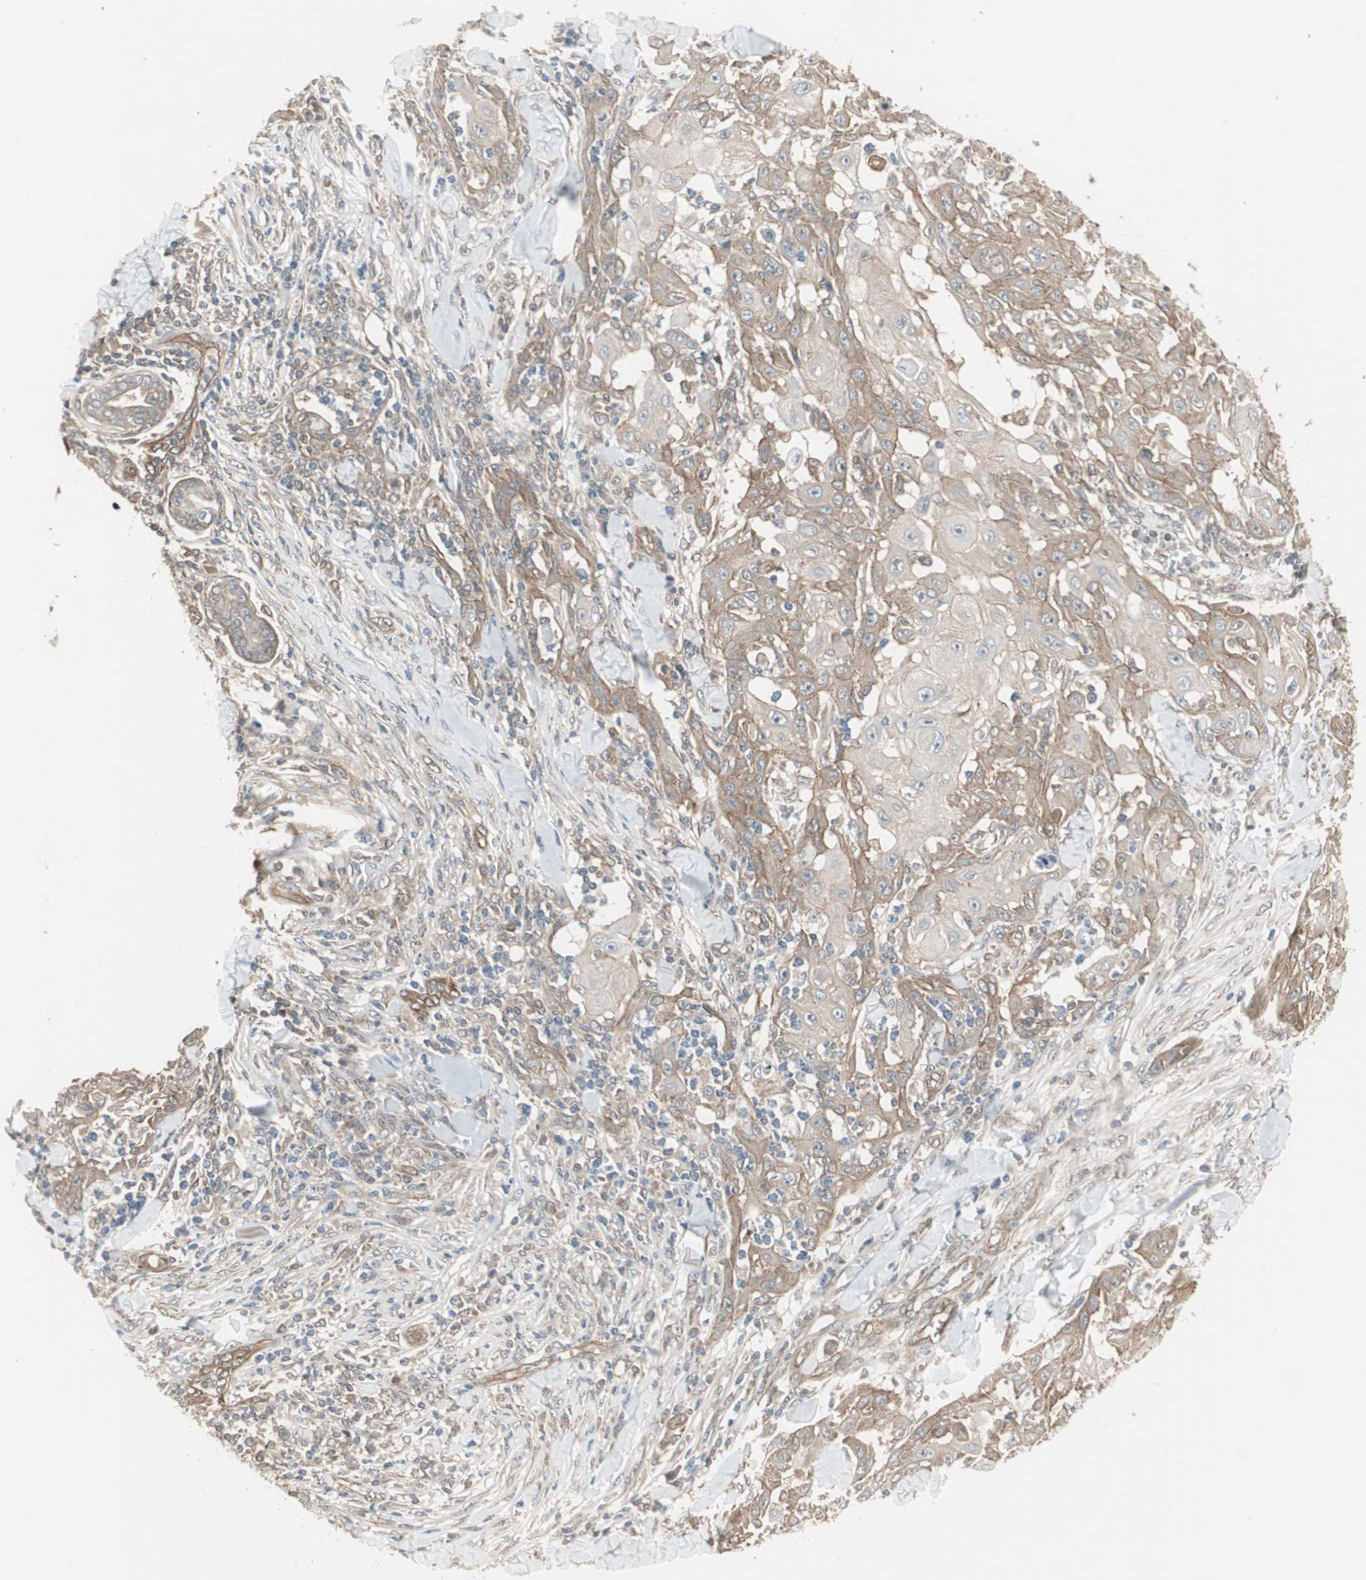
{"staining": {"intensity": "moderate", "quantity": ">75%", "location": "cytoplasmic/membranous"}, "tissue": "skin cancer", "cell_type": "Tumor cells", "image_type": "cancer", "snomed": [{"axis": "morphology", "description": "Squamous cell carcinoma, NOS"}, {"axis": "topography", "description": "Skin"}], "caption": "High-power microscopy captured an IHC micrograph of skin cancer, revealing moderate cytoplasmic/membranous expression in approximately >75% of tumor cells.", "gene": "PFDN1", "patient": {"sex": "male", "age": 24}}